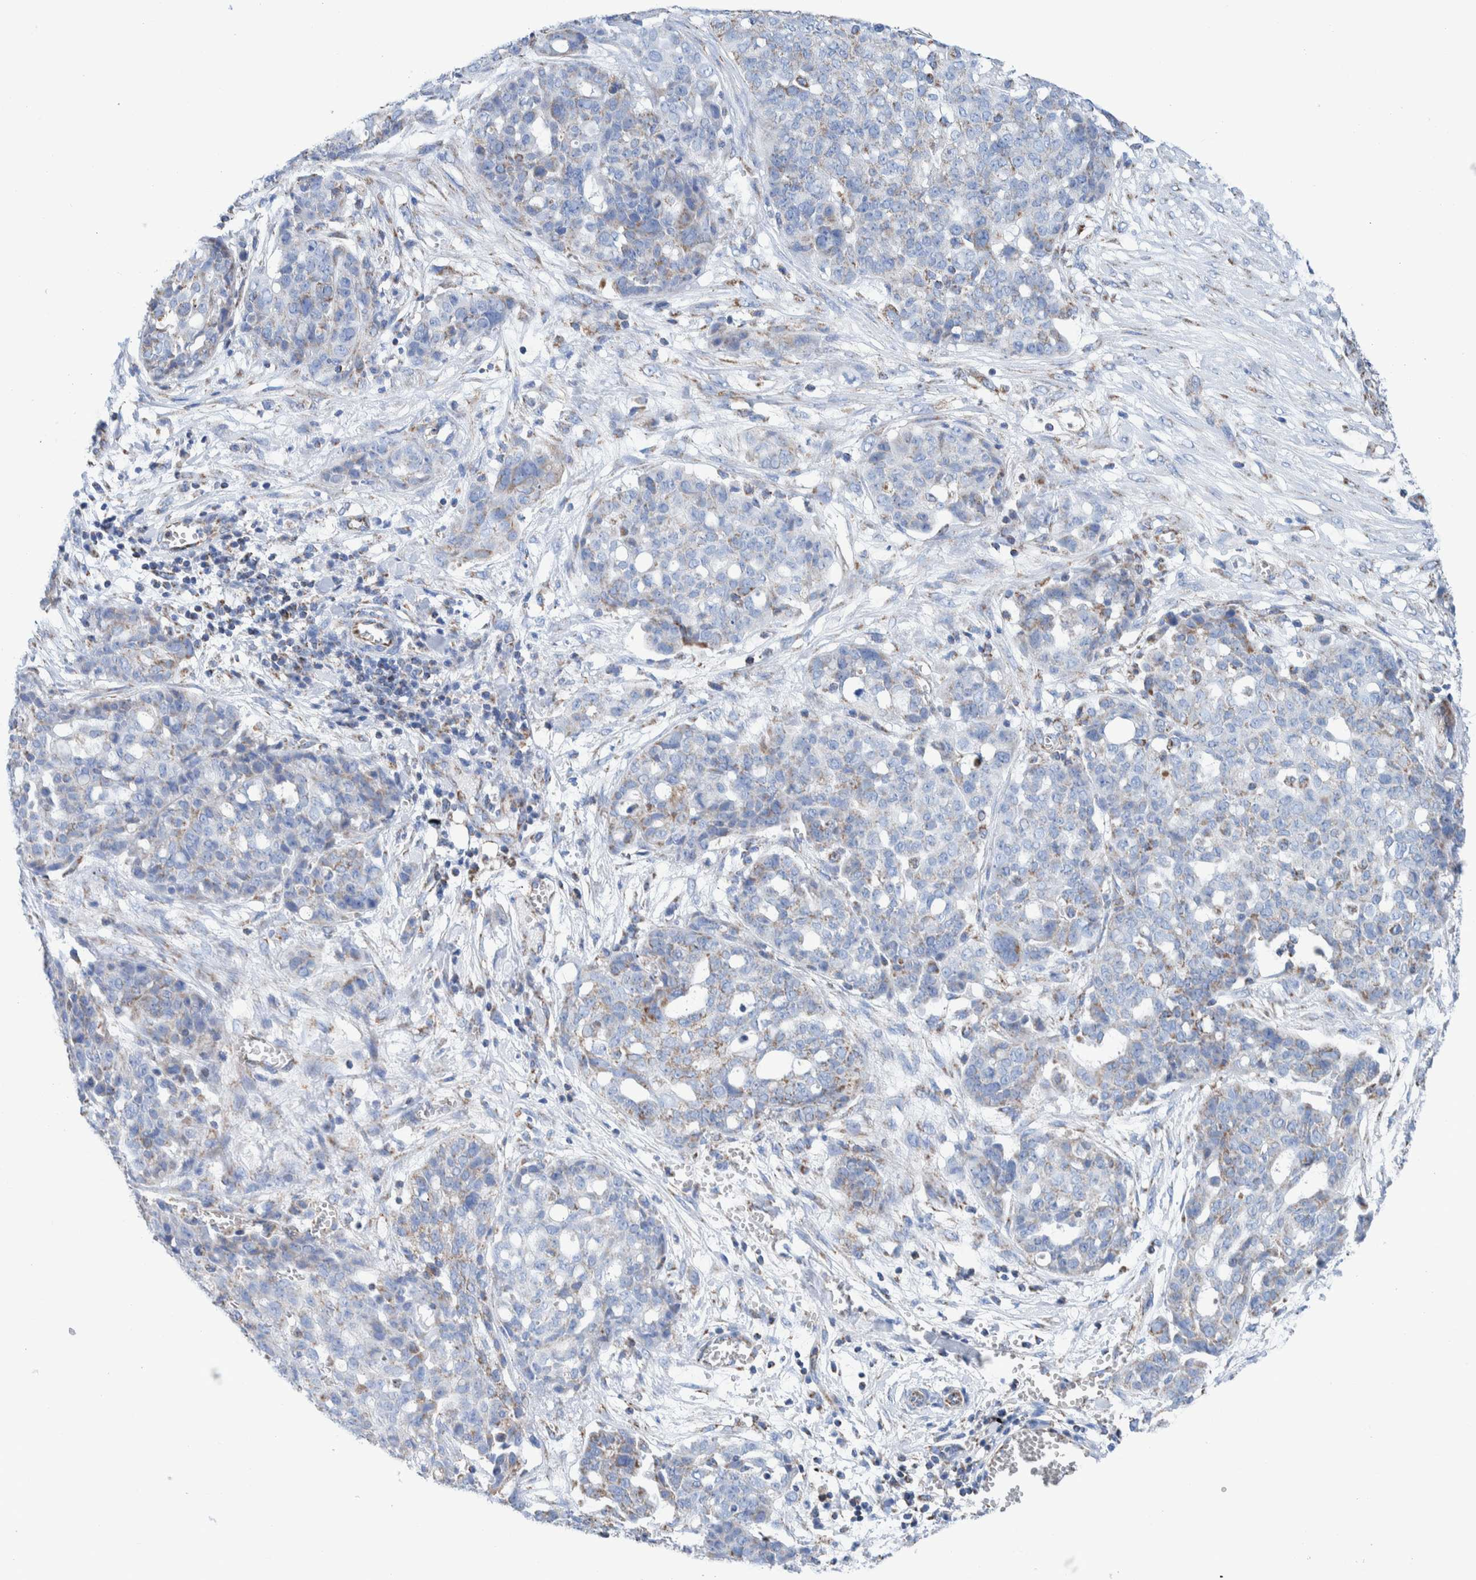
{"staining": {"intensity": "weak", "quantity": "25%-75%", "location": "cytoplasmic/membranous"}, "tissue": "ovarian cancer", "cell_type": "Tumor cells", "image_type": "cancer", "snomed": [{"axis": "morphology", "description": "Cystadenocarcinoma, serous, NOS"}, {"axis": "topography", "description": "Soft tissue"}, {"axis": "topography", "description": "Ovary"}], "caption": "An immunohistochemistry (IHC) photomicrograph of neoplastic tissue is shown. Protein staining in brown highlights weak cytoplasmic/membranous positivity in ovarian cancer within tumor cells.", "gene": "DECR1", "patient": {"sex": "female", "age": 57}}